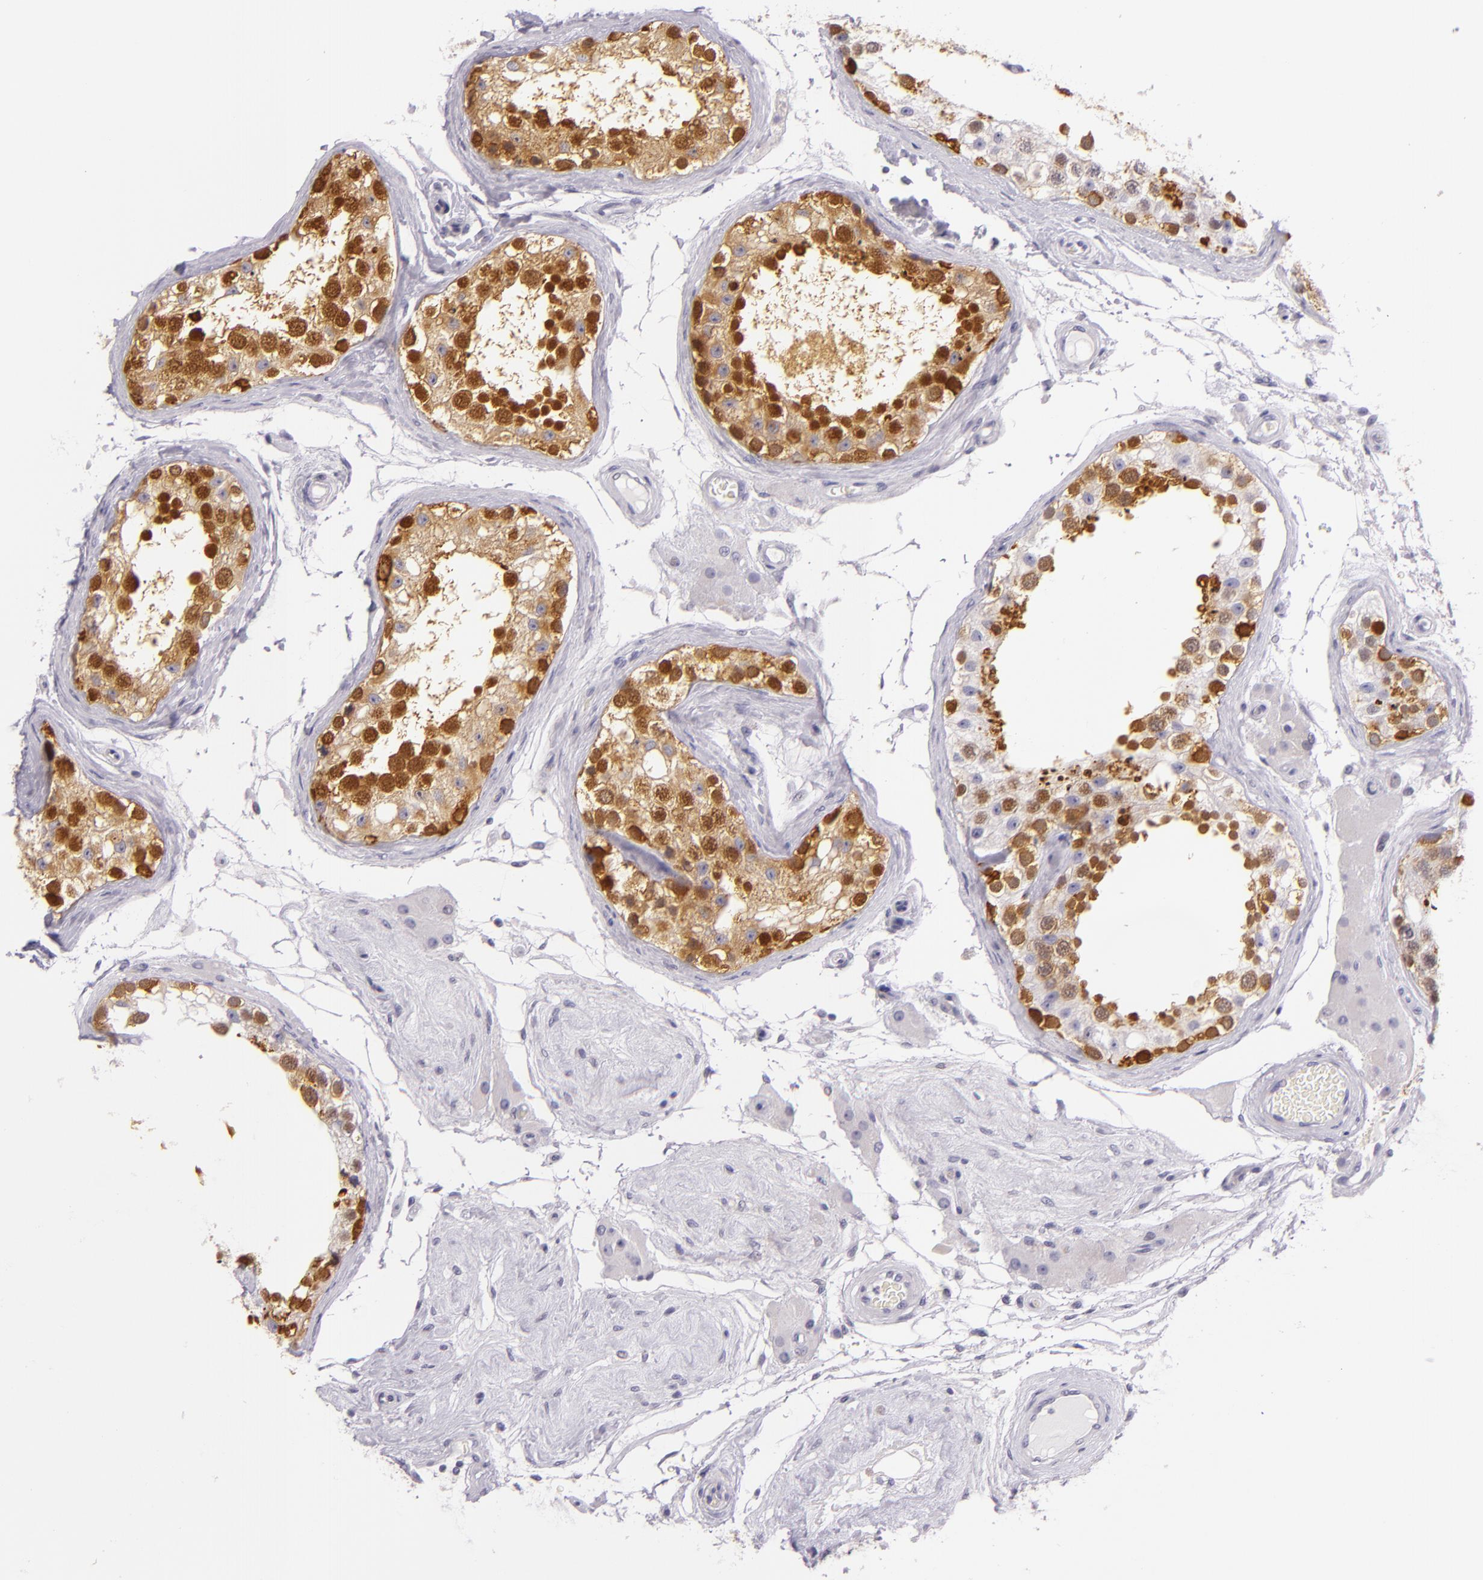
{"staining": {"intensity": "strong", "quantity": ">75%", "location": "cytoplasmic/membranous,nuclear"}, "tissue": "testis", "cell_type": "Cells in seminiferous ducts", "image_type": "normal", "snomed": [{"axis": "morphology", "description": "Normal tissue, NOS"}, {"axis": "topography", "description": "Testis"}], "caption": "IHC histopathology image of normal testis: human testis stained using IHC exhibits high levels of strong protein expression localized specifically in the cytoplasmic/membranous,nuclear of cells in seminiferous ducts, appearing as a cytoplasmic/membranous,nuclear brown color.", "gene": "HSP90AA1", "patient": {"sex": "male", "age": 68}}